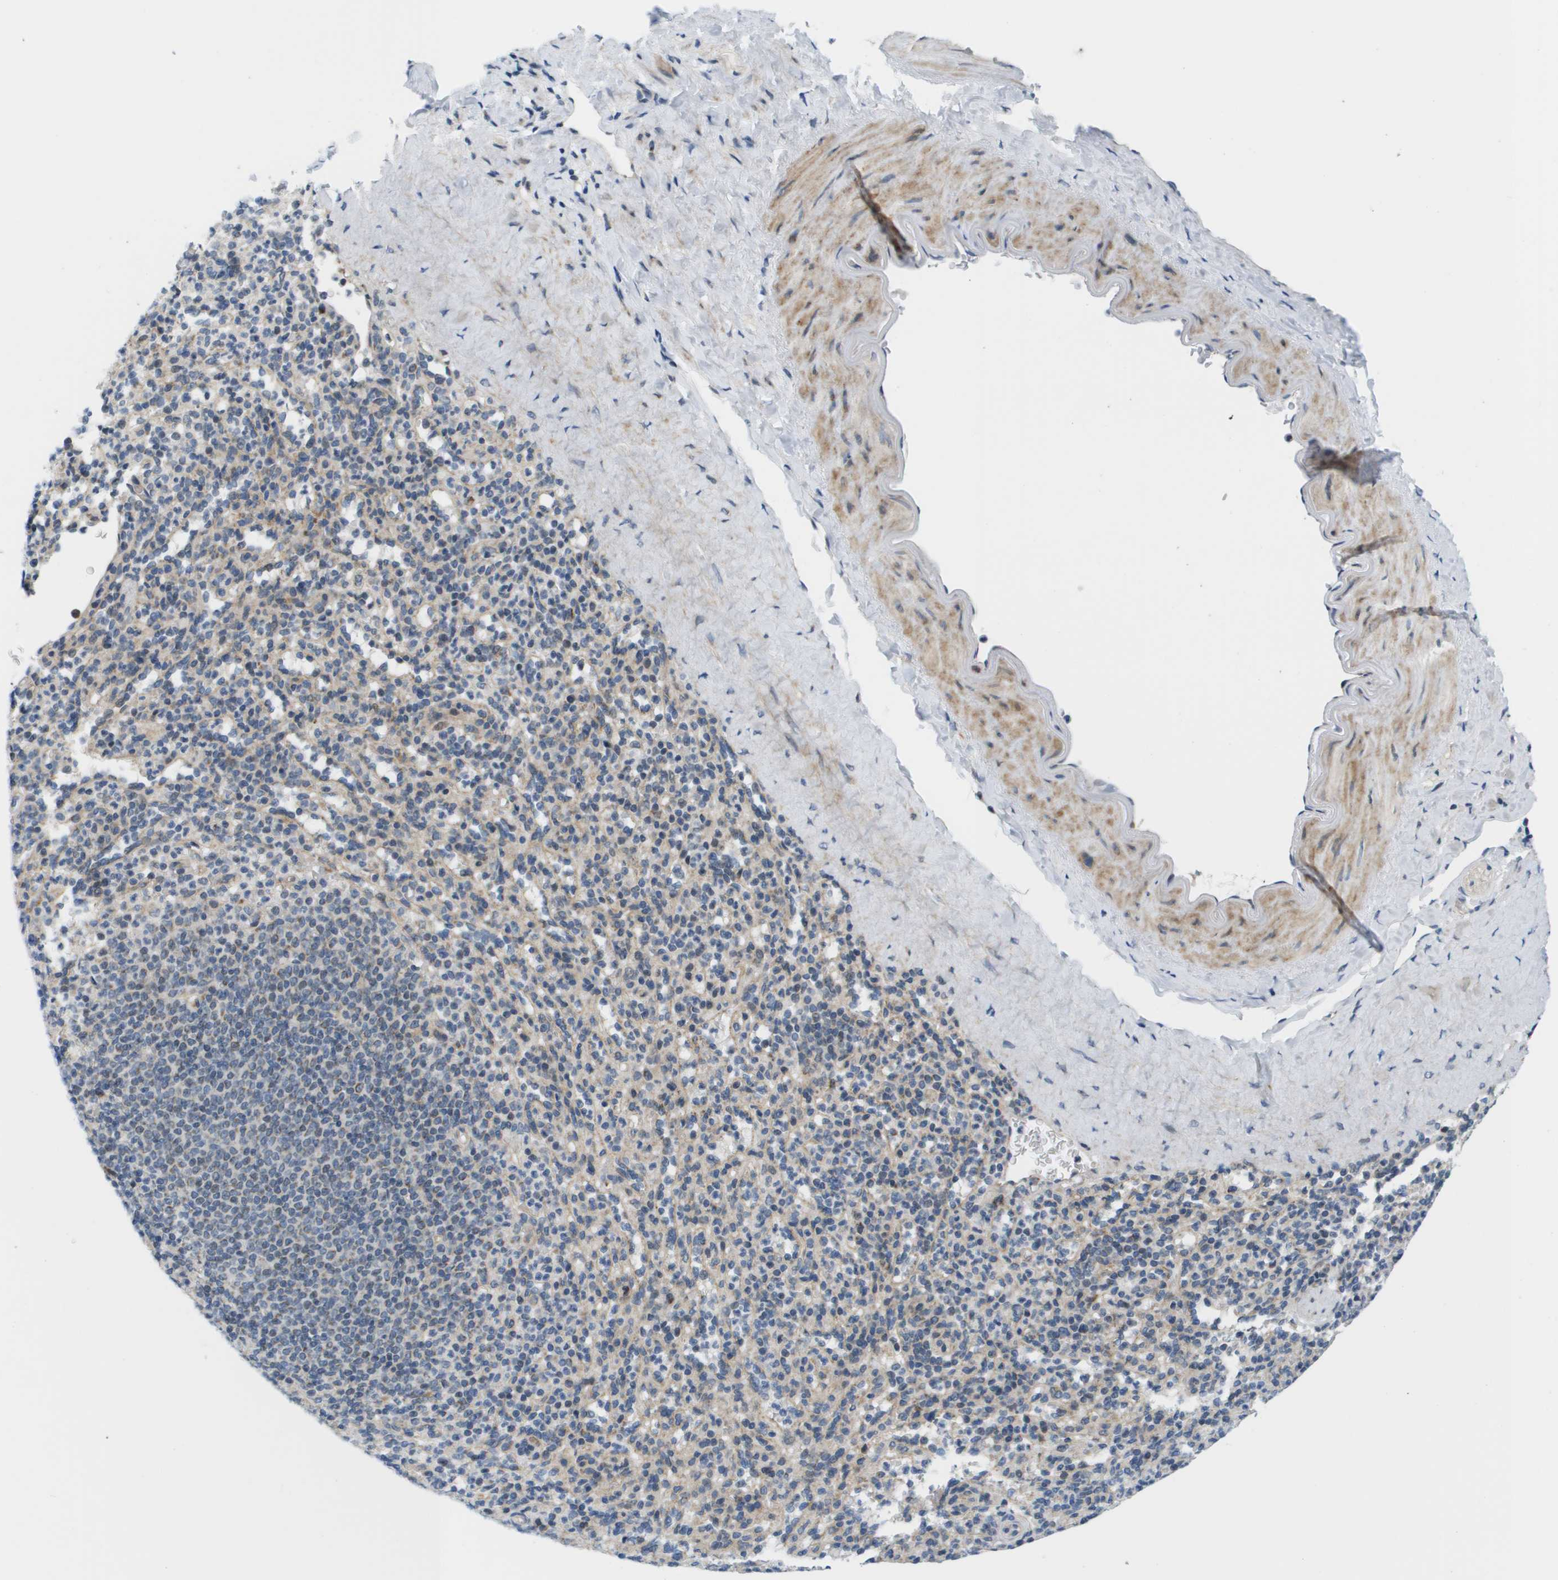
{"staining": {"intensity": "weak", "quantity": "<25%", "location": "cytoplasmic/membranous"}, "tissue": "spleen", "cell_type": "Cells in red pulp", "image_type": "normal", "snomed": [{"axis": "morphology", "description": "Normal tissue, NOS"}, {"axis": "topography", "description": "Spleen"}], "caption": "An immunohistochemistry histopathology image of benign spleen is shown. There is no staining in cells in red pulp of spleen.", "gene": "KRT23", "patient": {"sex": "male", "age": 36}}